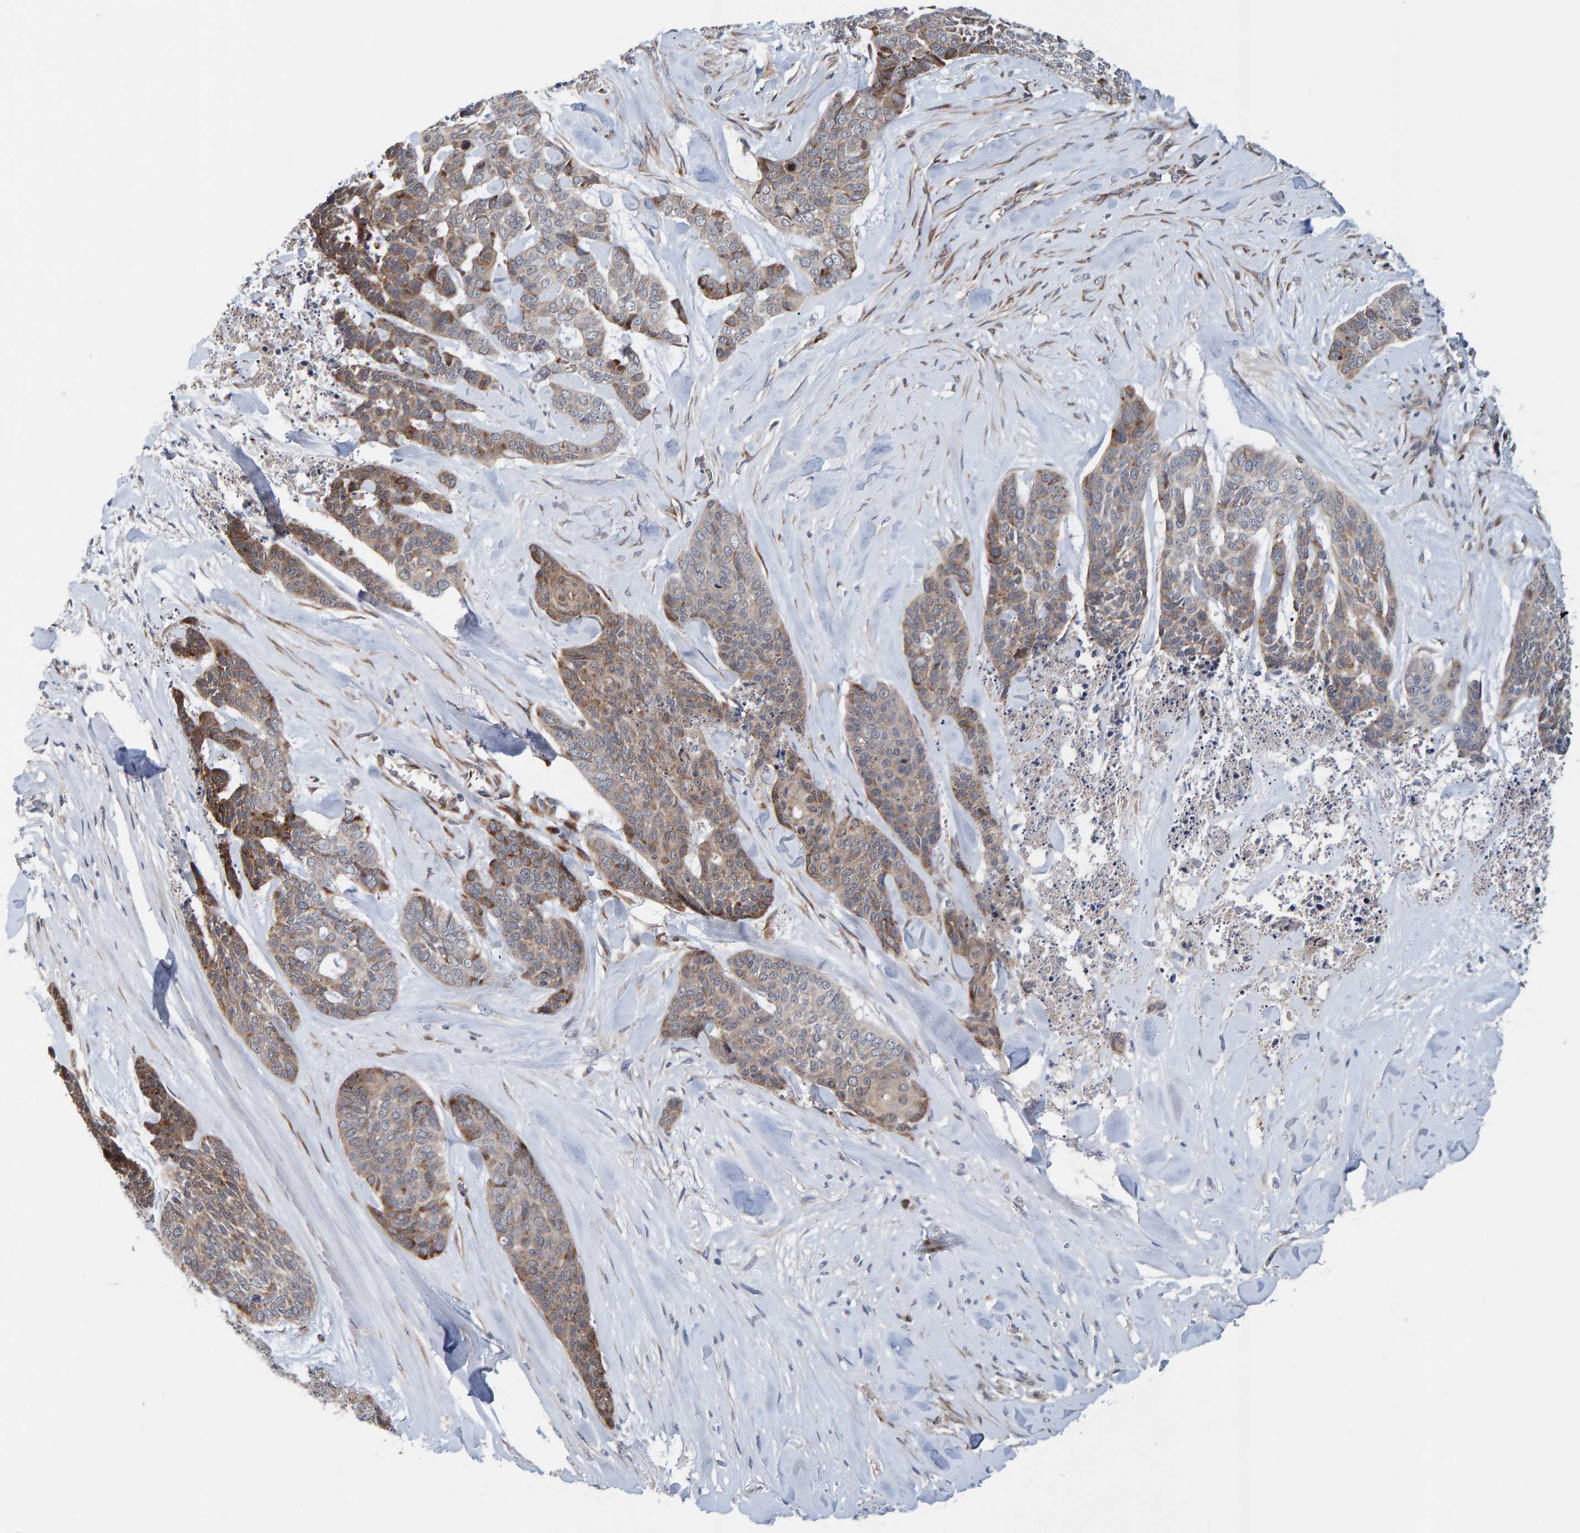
{"staining": {"intensity": "moderate", "quantity": "<25%", "location": "cytoplasmic/membranous"}, "tissue": "skin cancer", "cell_type": "Tumor cells", "image_type": "cancer", "snomed": [{"axis": "morphology", "description": "Basal cell carcinoma"}, {"axis": "topography", "description": "Skin"}], "caption": "Skin basal cell carcinoma was stained to show a protein in brown. There is low levels of moderate cytoplasmic/membranous expression in about <25% of tumor cells. Nuclei are stained in blue.", "gene": "MFSD6L", "patient": {"sex": "female", "age": 64}}